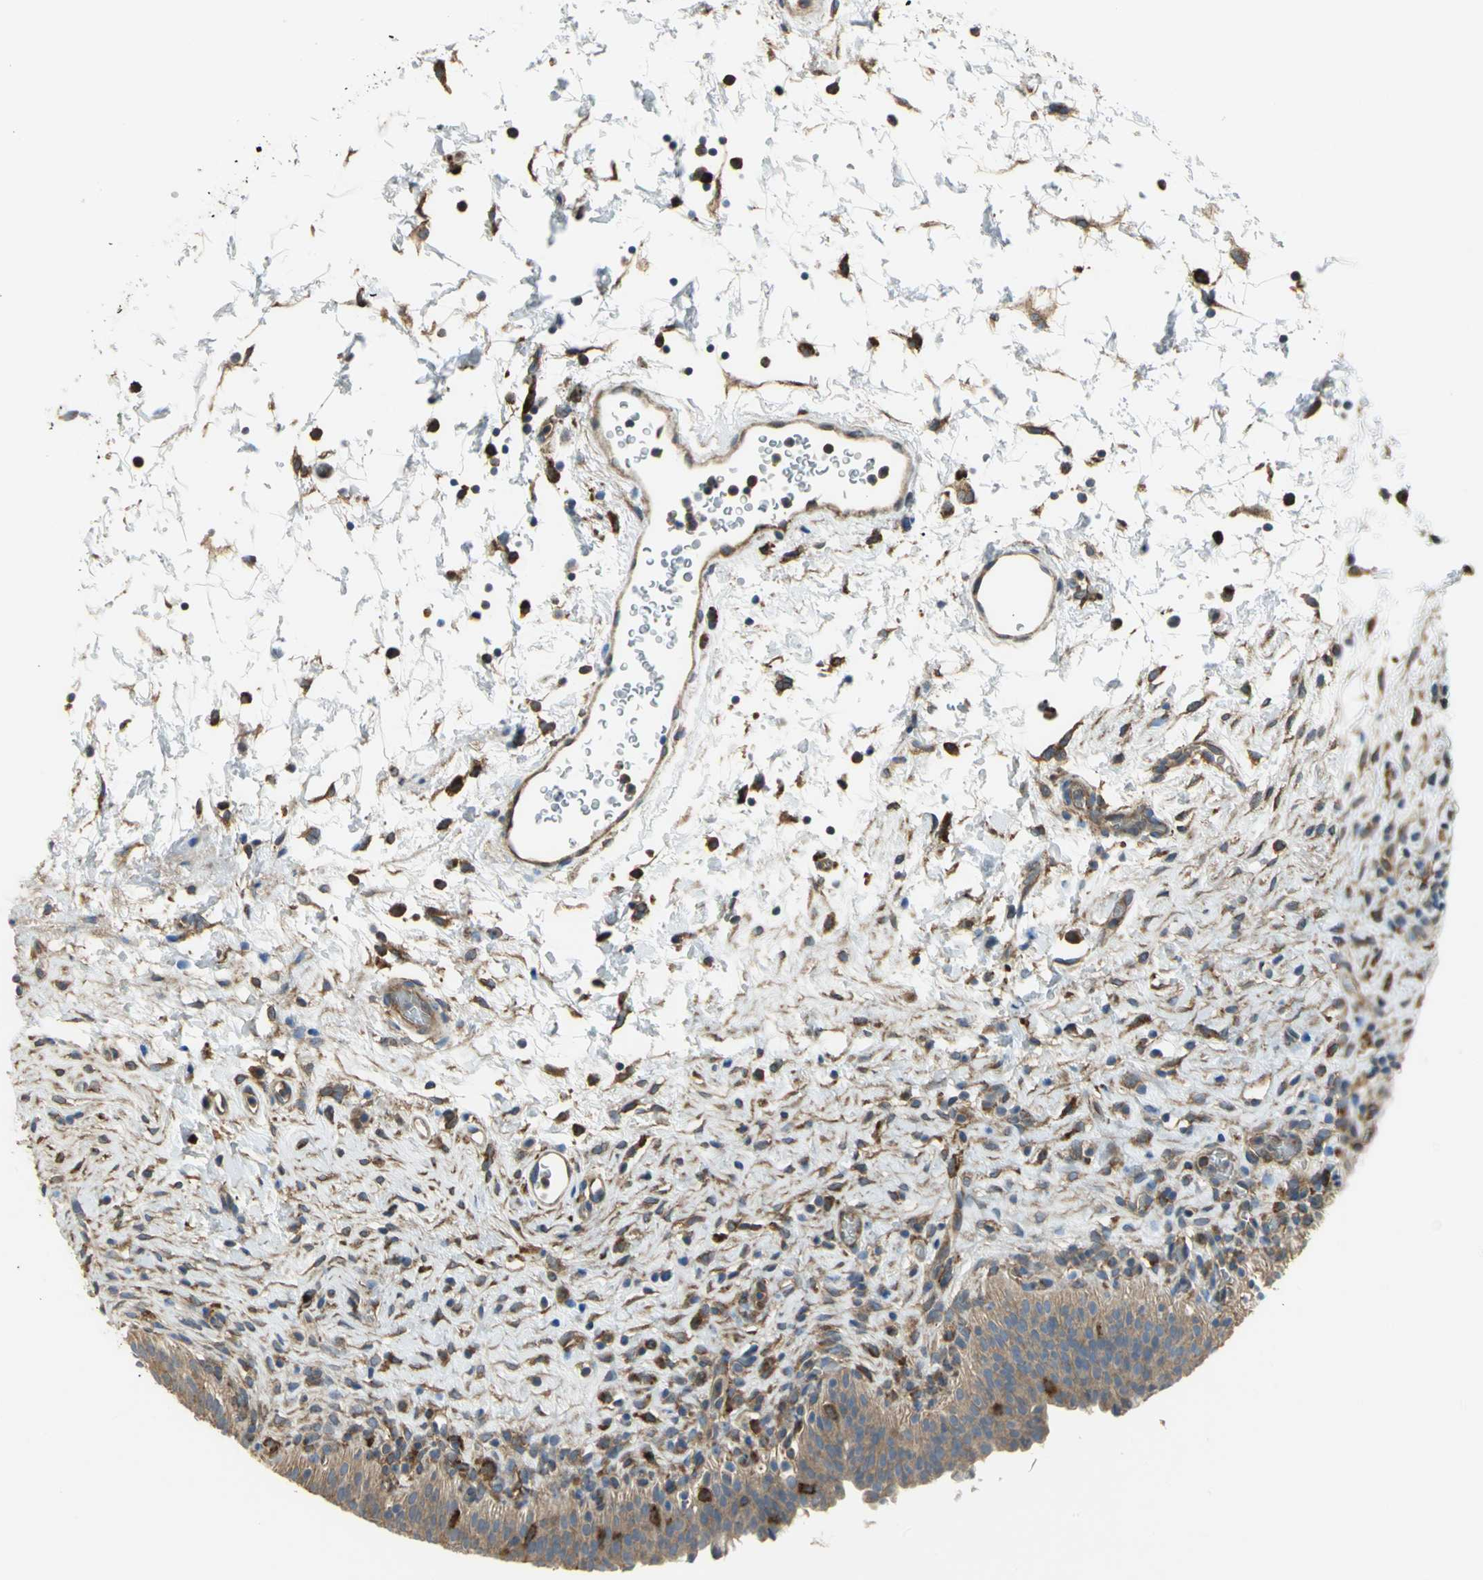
{"staining": {"intensity": "moderate", "quantity": ">75%", "location": "cytoplasmic/membranous"}, "tissue": "urinary bladder", "cell_type": "Urothelial cells", "image_type": "normal", "snomed": [{"axis": "morphology", "description": "Normal tissue, NOS"}, {"axis": "topography", "description": "Urinary bladder"}], "caption": "Immunohistochemical staining of benign urinary bladder displays medium levels of moderate cytoplasmic/membranous staining in about >75% of urothelial cells. The staining was performed using DAB to visualize the protein expression in brown, while the nuclei were stained in blue with hematoxylin (Magnification: 20x).", "gene": "DIAPH2", "patient": {"sex": "male", "age": 51}}